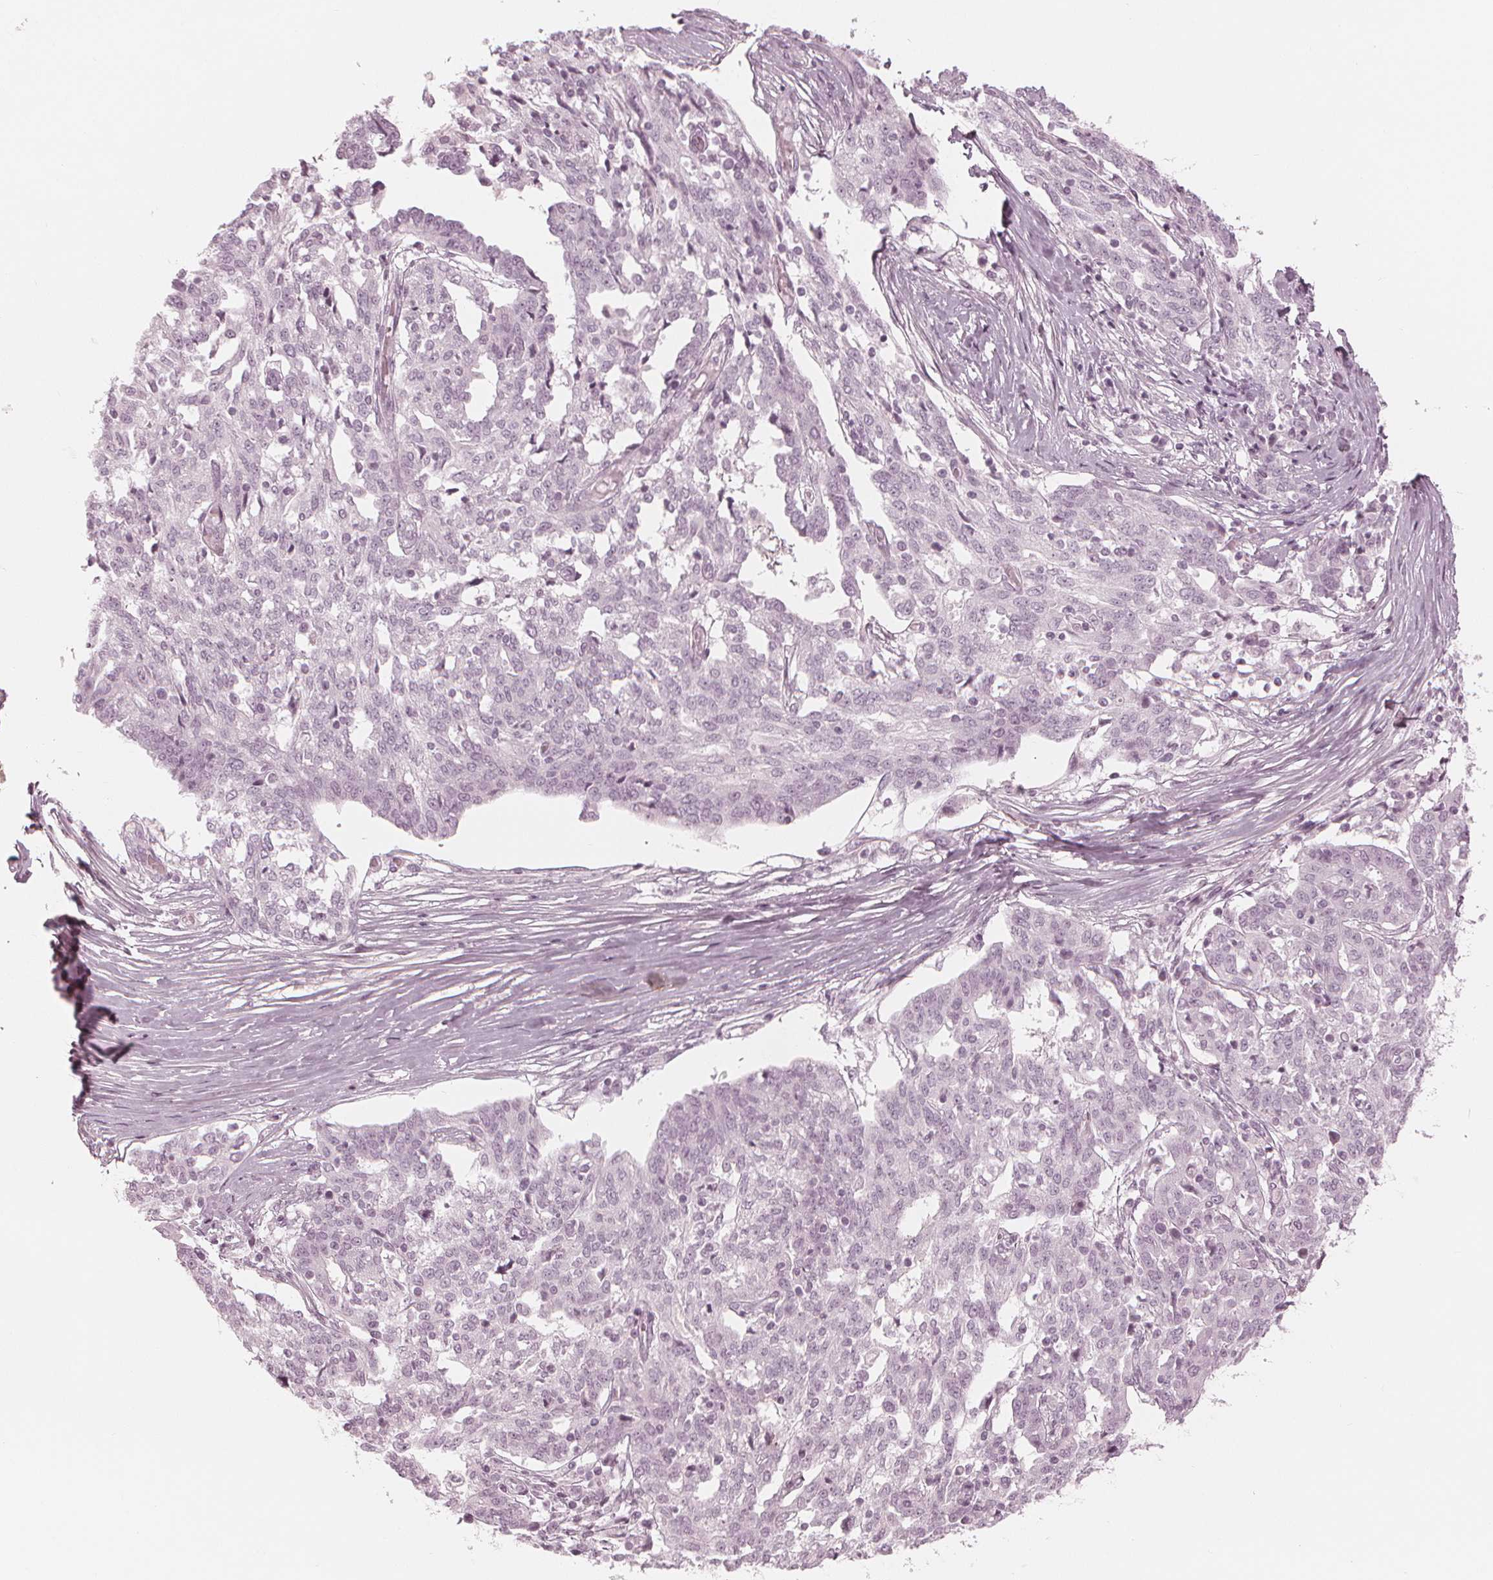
{"staining": {"intensity": "negative", "quantity": "none", "location": "none"}, "tissue": "ovarian cancer", "cell_type": "Tumor cells", "image_type": "cancer", "snomed": [{"axis": "morphology", "description": "Cystadenocarcinoma, serous, NOS"}, {"axis": "topography", "description": "Ovary"}], "caption": "IHC histopathology image of human ovarian cancer (serous cystadenocarcinoma) stained for a protein (brown), which demonstrates no positivity in tumor cells.", "gene": "PAEP", "patient": {"sex": "female", "age": 67}}